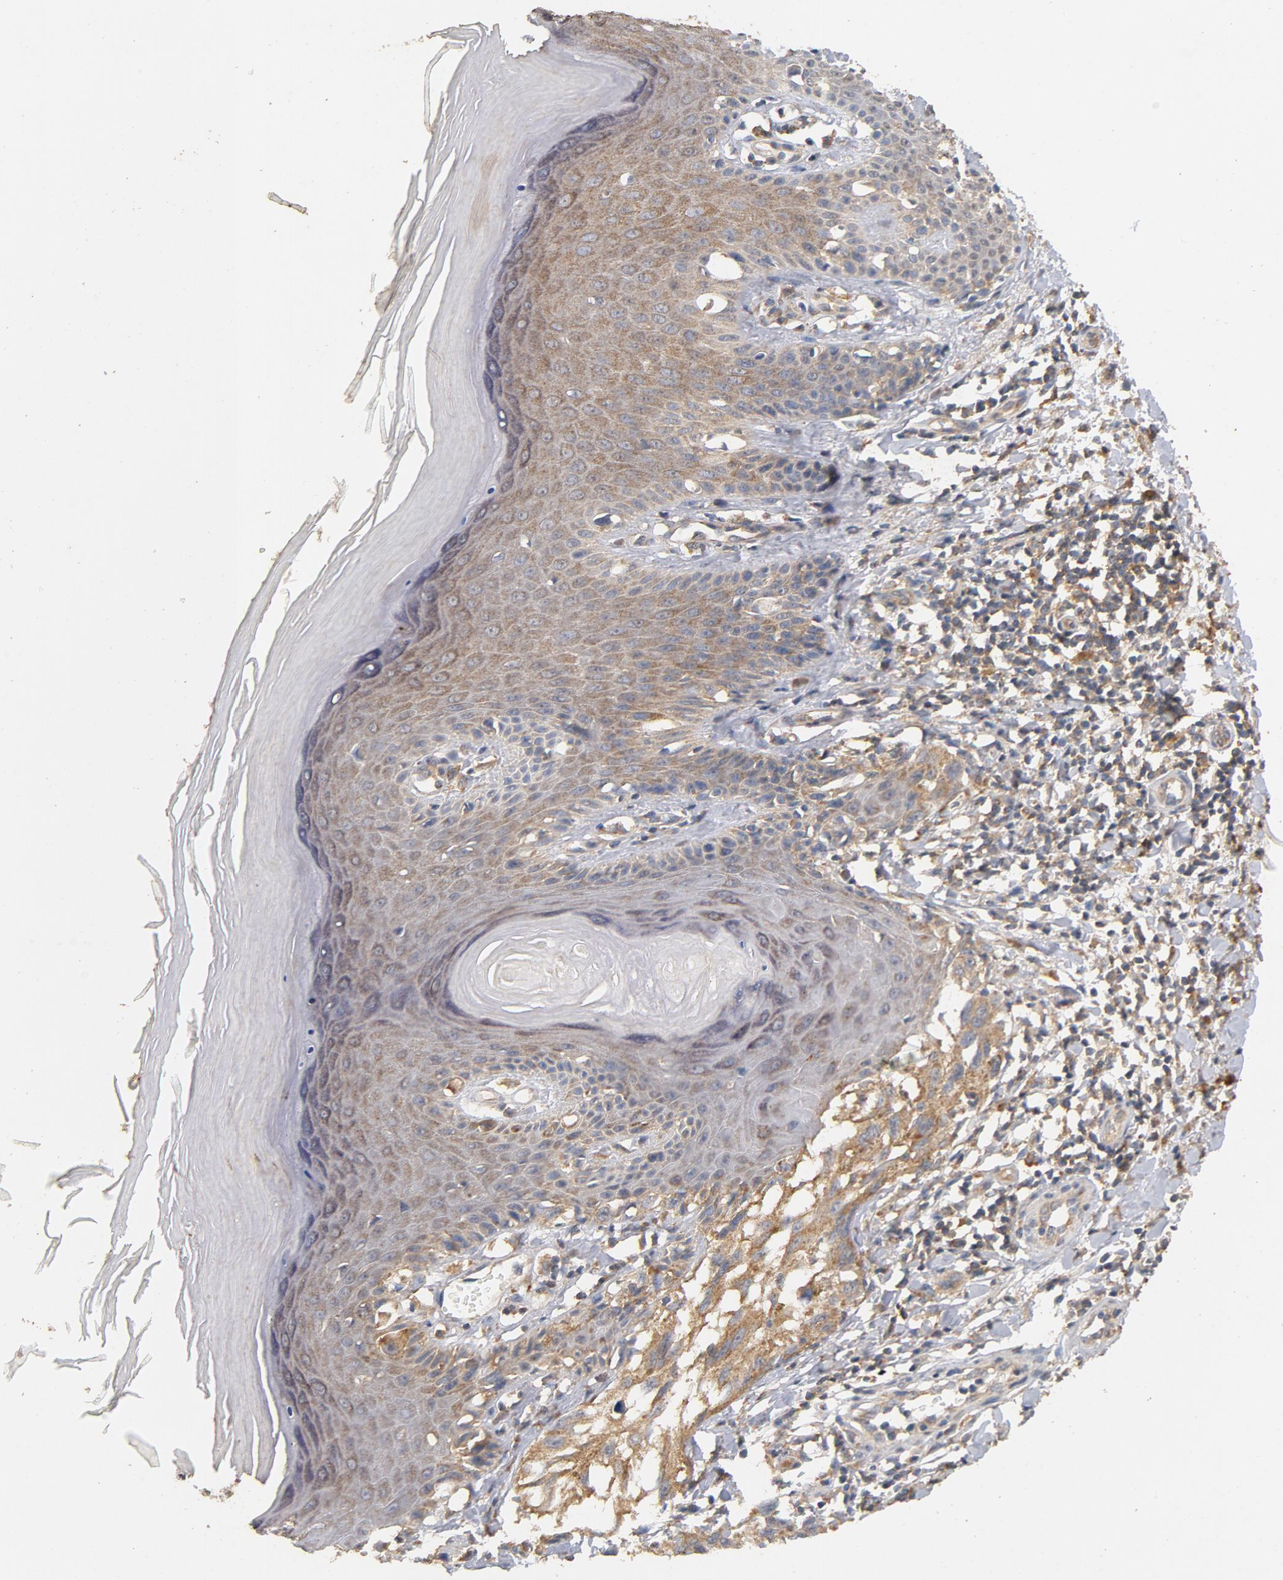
{"staining": {"intensity": "moderate", "quantity": ">75%", "location": "cytoplasmic/membranous"}, "tissue": "melanoma", "cell_type": "Tumor cells", "image_type": "cancer", "snomed": [{"axis": "morphology", "description": "Malignant melanoma, Metastatic site"}, {"axis": "topography", "description": "Cerebral cortex"}], "caption": "Malignant melanoma (metastatic site) stained for a protein (brown) exhibits moderate cytoplasmic/membranous positive staining in about >75% of tumor cells.", "gene": "DDX6", "patient": {"sex": "female", "age": 52}}